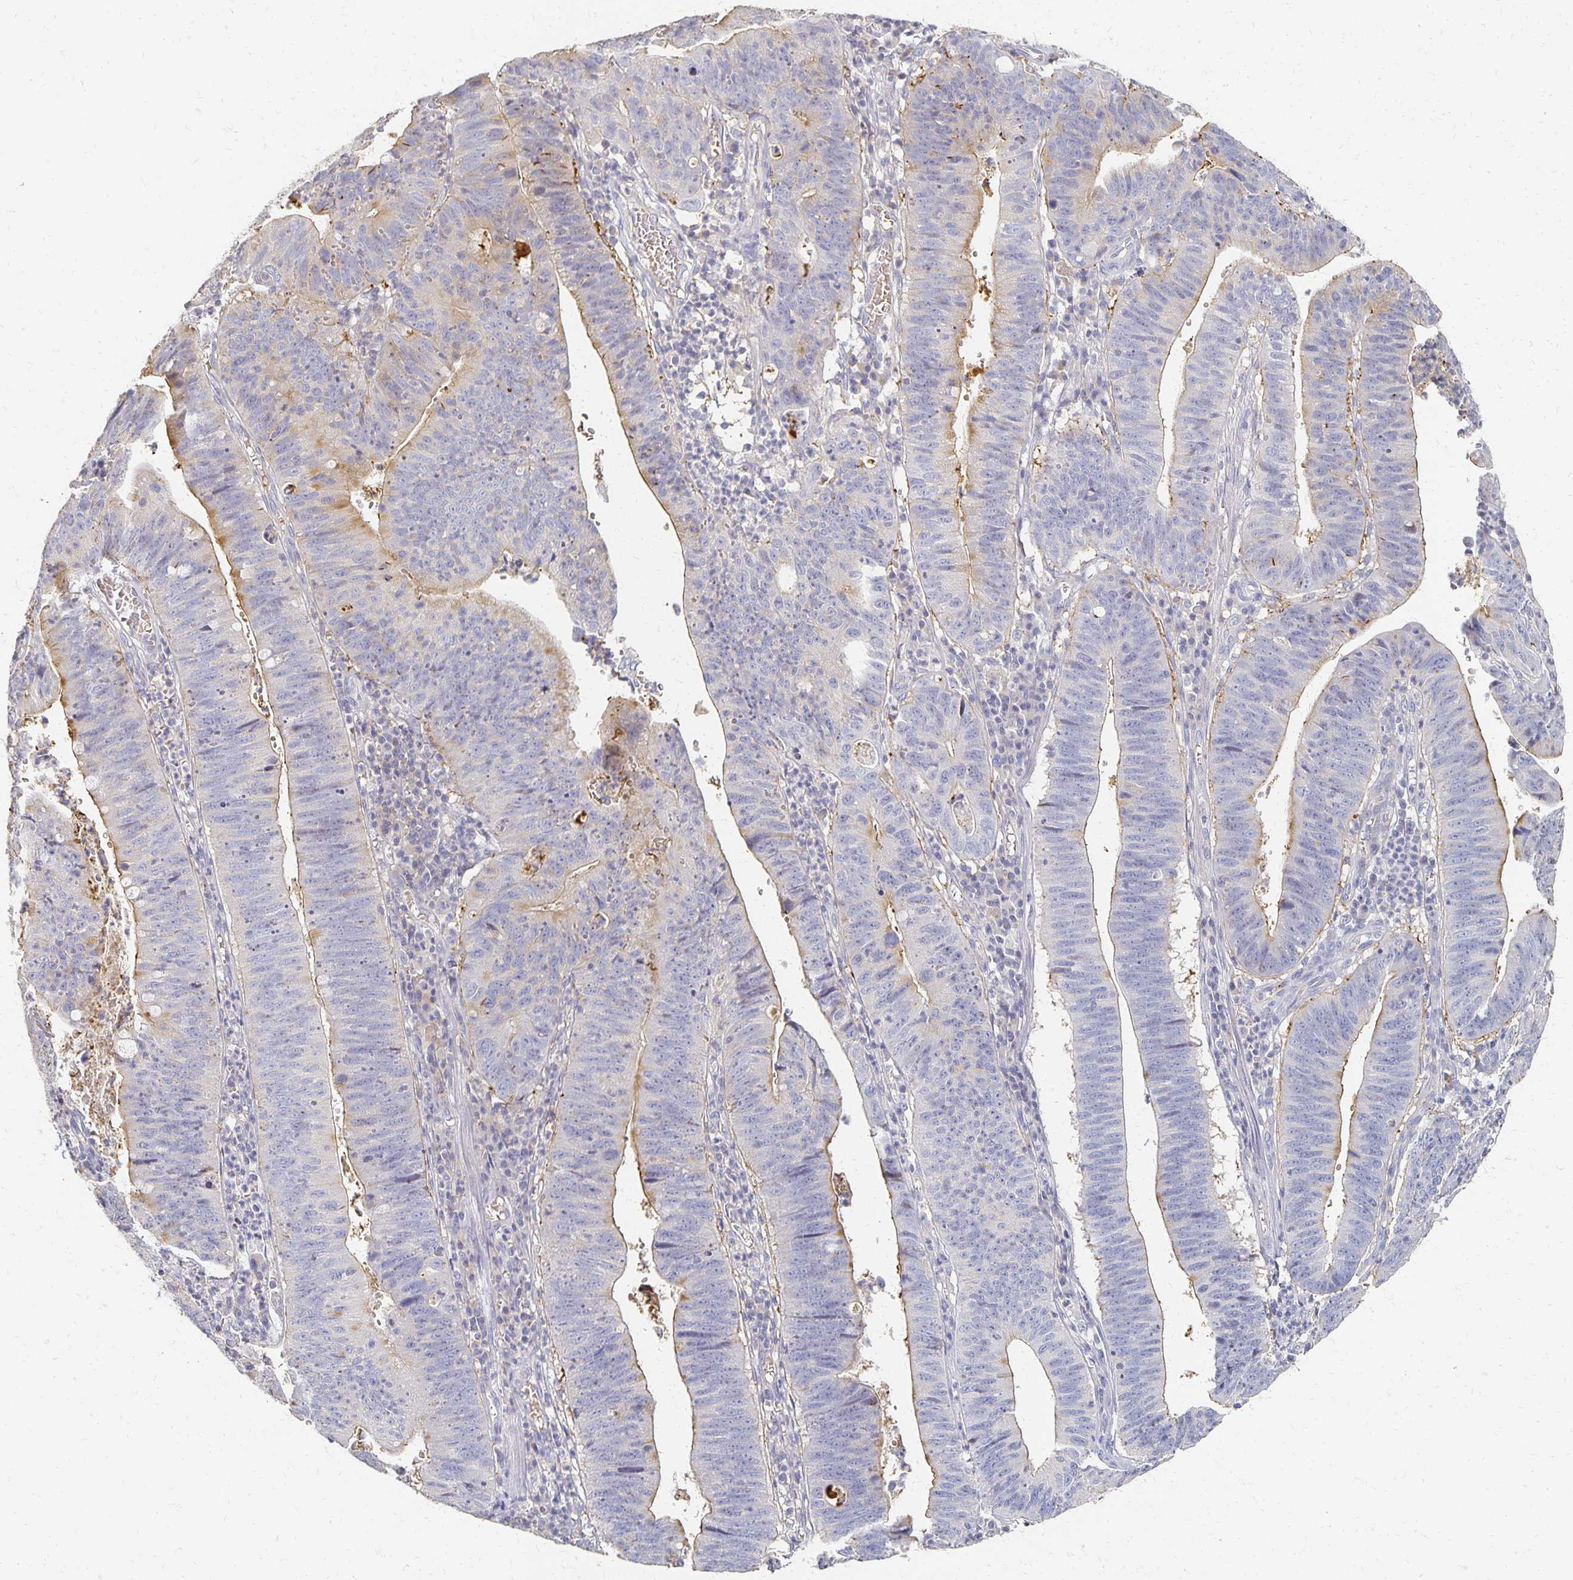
{"staining": {"intensity": "moderate", "quantity": "<25%", "location": "cytoplasmic/membranous"}, "tissue": "stomach cancer", "cell_type": "Tumor cells", "image_type": "cancer", "snomed": [{"axis": "morphology", "description": "Adenocarcinoma, NOS"}, {"axis": "topography", "description": "Stomach"}], "caption": "Immunohistochemistry image of human stomach adenocarcinoma stained for a protein (brown), which reveals low levels of moderate cytoplasmic/membranous positivity in approximately <25% of tumor cells.", "gene": "CST6", "patient": {"sex": "male", "age": 59}}